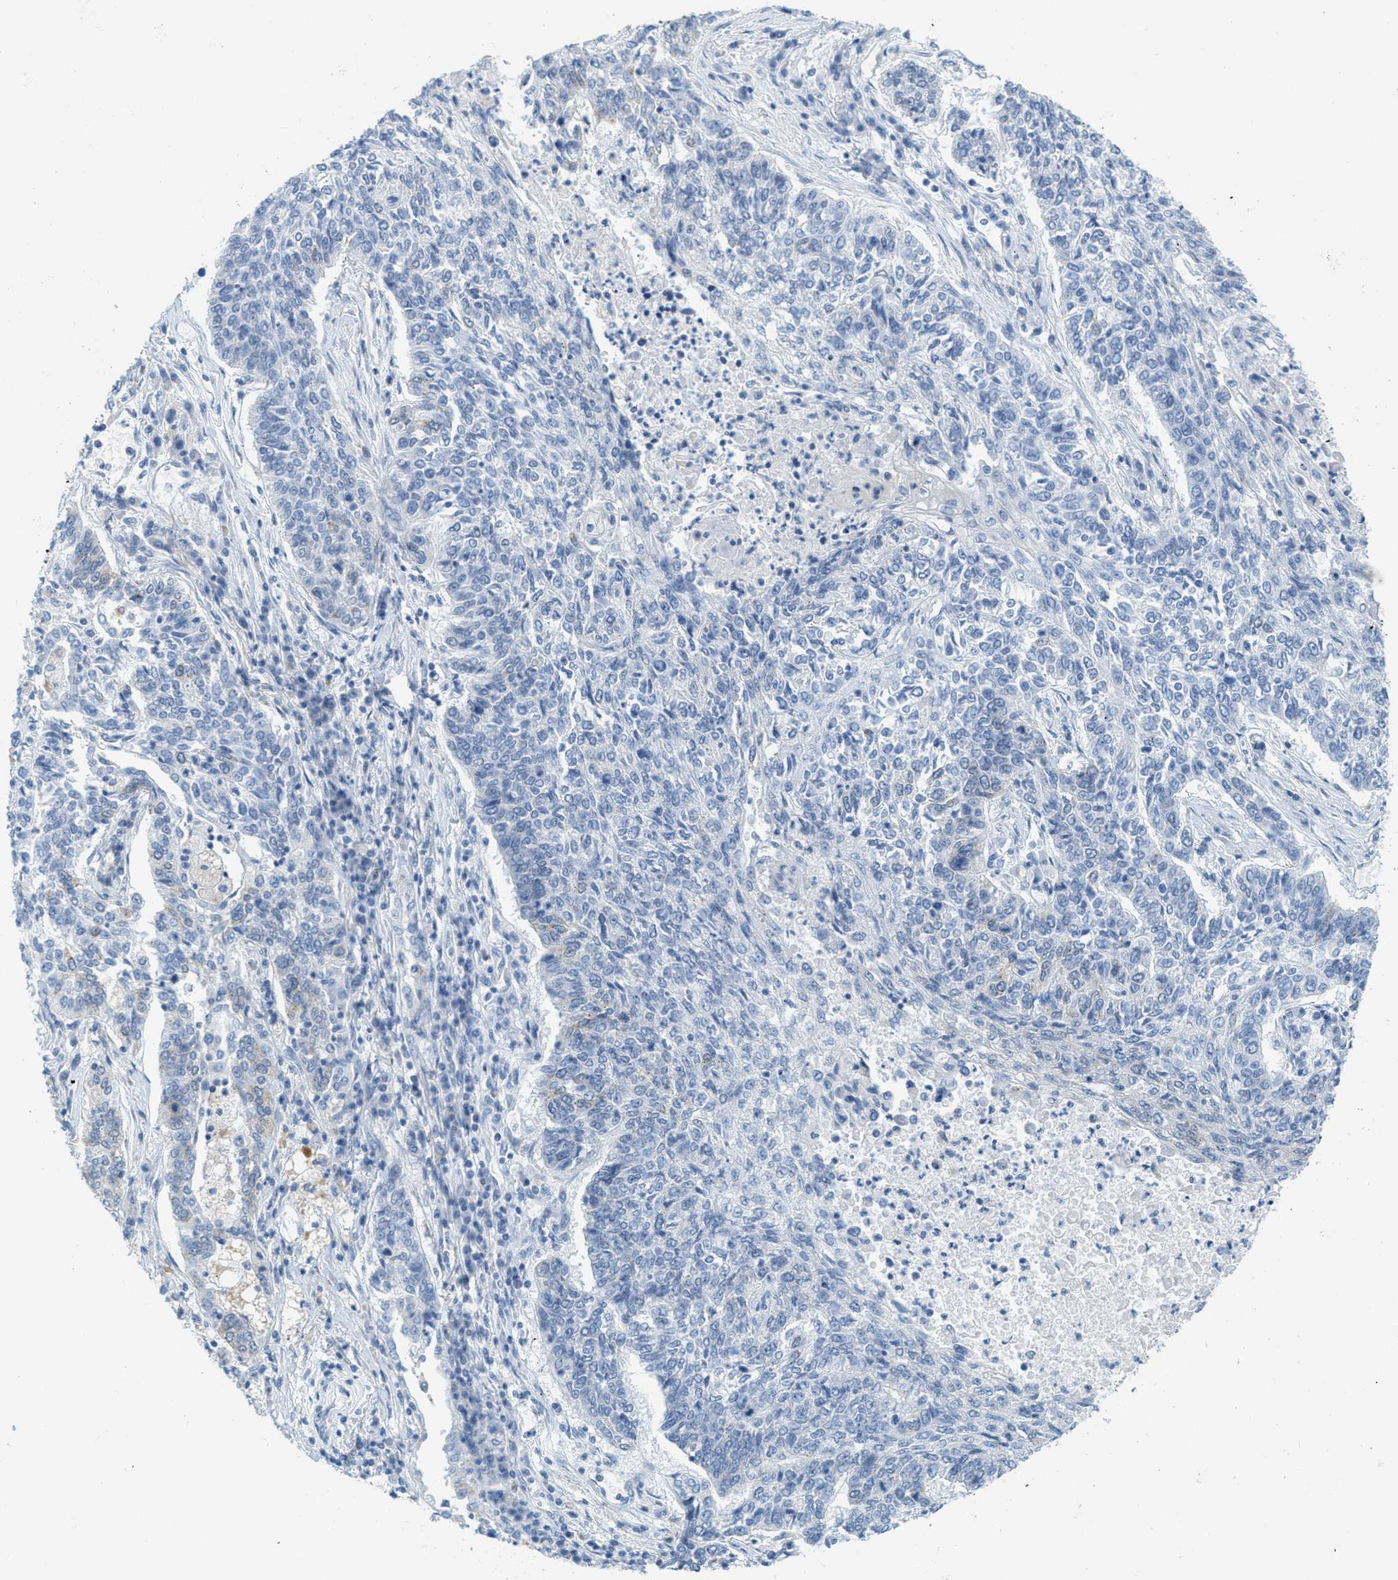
{"staining": {"intensity": "negative", "quantity": "none", "location": "none"}, "tissue": "lung cancer", "cell_type": "Tumor cells", "image_type": "cancer", "snomed": [{"axis": "morphology", "description": "Normal tissue, NOS"}, {"axis": "morphology", "description": "Squamous cell carcinoma, NOS"}, {"axis": "topography", "description": "Cartilage tissue"}, {"axis": "topography", "description": "Bronchus"}, {"axis": "topography", "description": "Lung"}], "caption": "IHC of lung cancer shows no staining in tumor cells.", "gene": "TEX264", "patient": {"sex": "female", "age": 49}}